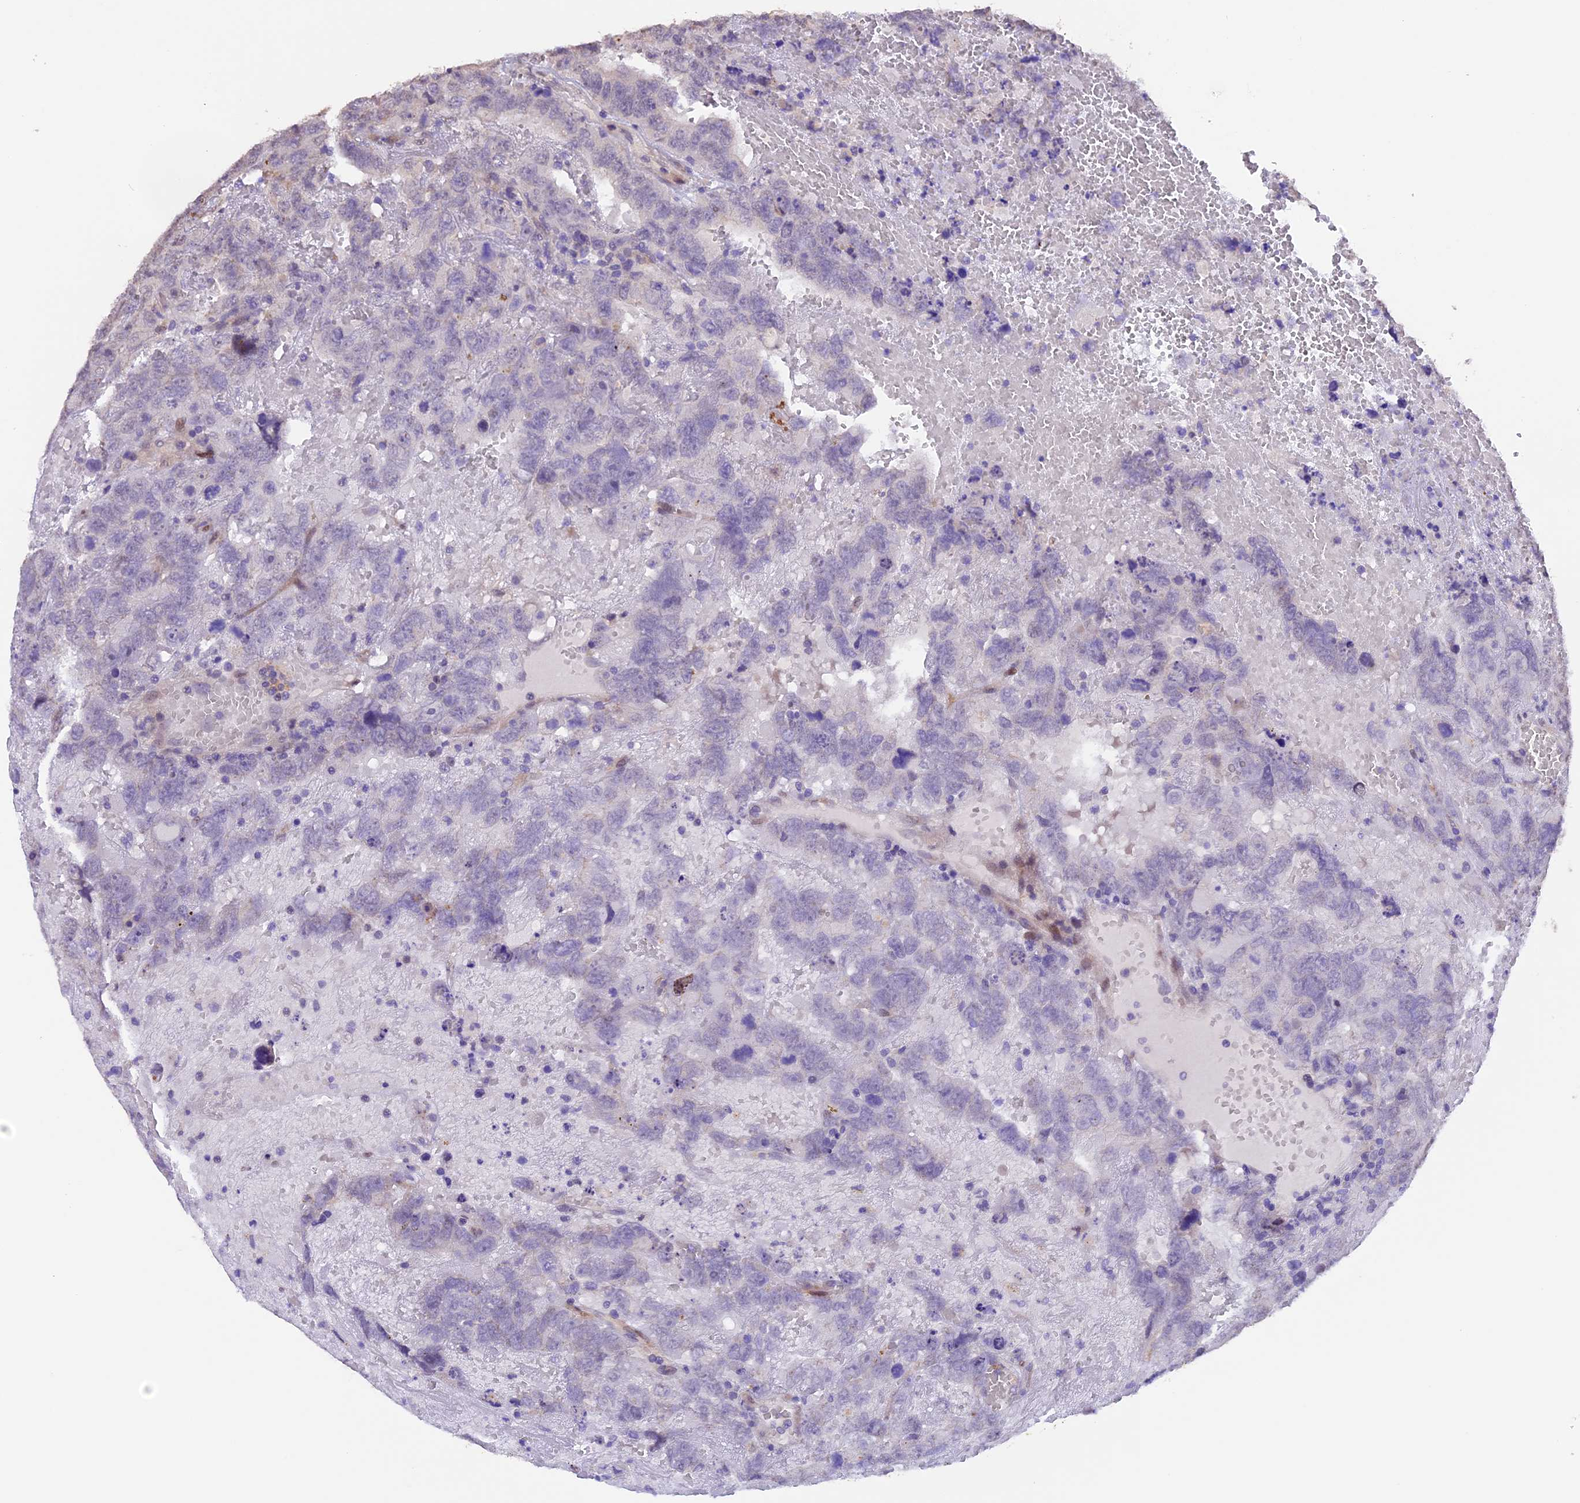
{"staining": {"intensity": "negative", "quantity": "none", "location": "none"}, "tissue": "testis cancer", "cell_type": "Tumor cells", "image_type": "cancer", "snomed": [{"axis": "morphology", "description": "Carcinoma, Embryonal, NOS"}, {"axis": "topography", "description": "Testis"}], "caption": "Immunohistochemistry (IHC) photomicrograph of testis embryonal carcinoma stained for a protein (brown), which reveals no positivity in tumor cells. The staining is performed using DAB (3,3'-diaminobenzidine) brown chromogen with nuclei counter-stained in using hematoxylin.", "gene": "NCK2", "patient": {"sex": "male", "age": 45}}